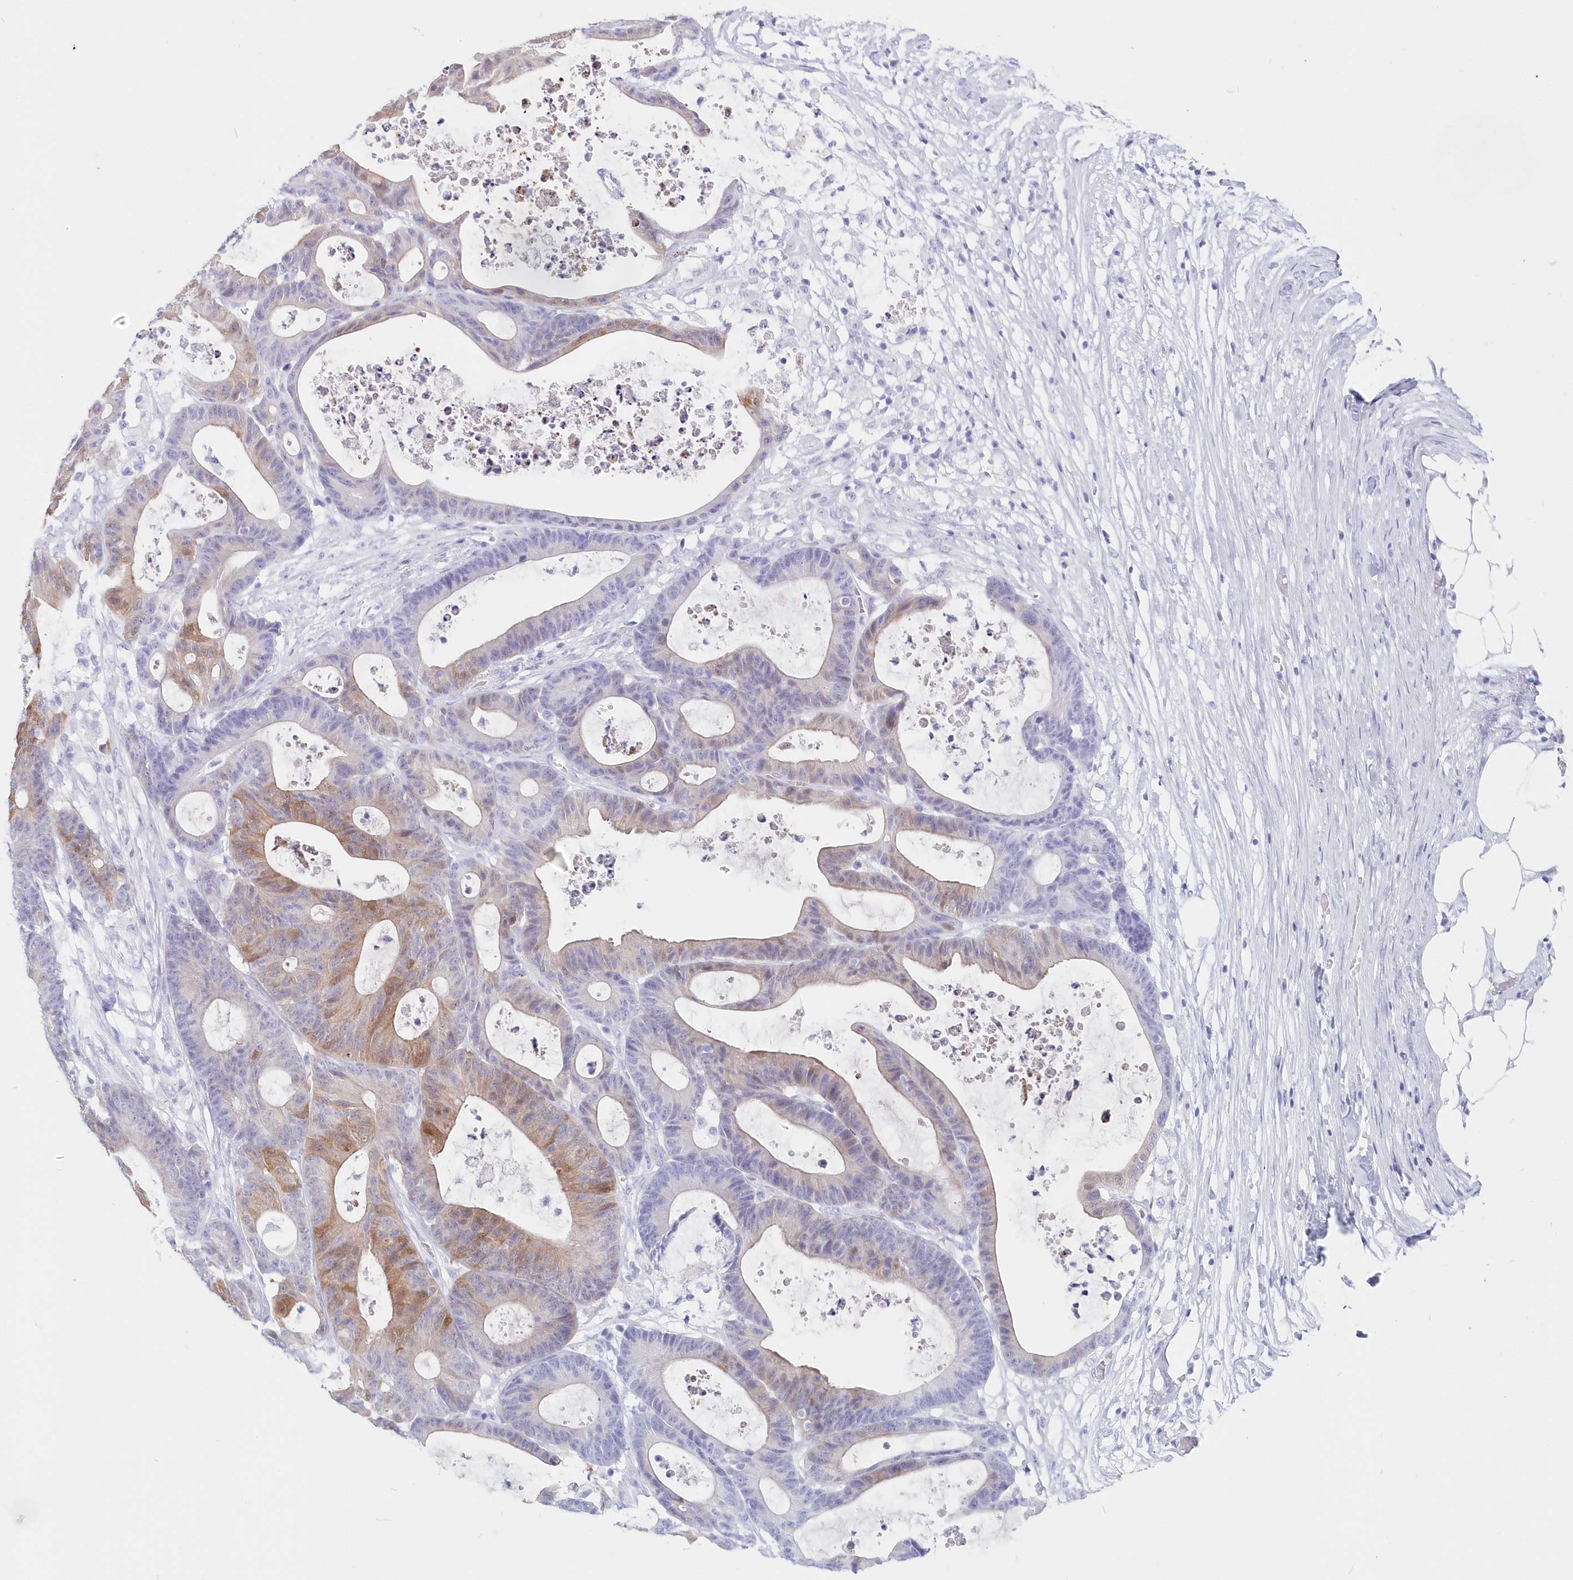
{"staining": {"intensity": "moderate", "quantity": "25%-75%", "location": "cytoplasmic/membranous"}, "tissue": "colorectal cancer", "cell_type": "Tumor cells", "image_type": "cancer", "snomed": [{"axis": "morphology", "description": "Adenocarcinoma, NOS"}, {"axis": "topography", "description": "Colon"}], "caption": "Immunohistochemical staining of adenocarcinoma (colorectal) shows medium levels of moderate cytoplasmic/membranous expression in about 25%-75% of tumor cells.", "gene": "CSNK1G2", "patient": {"sex": "female", "age": 84}}